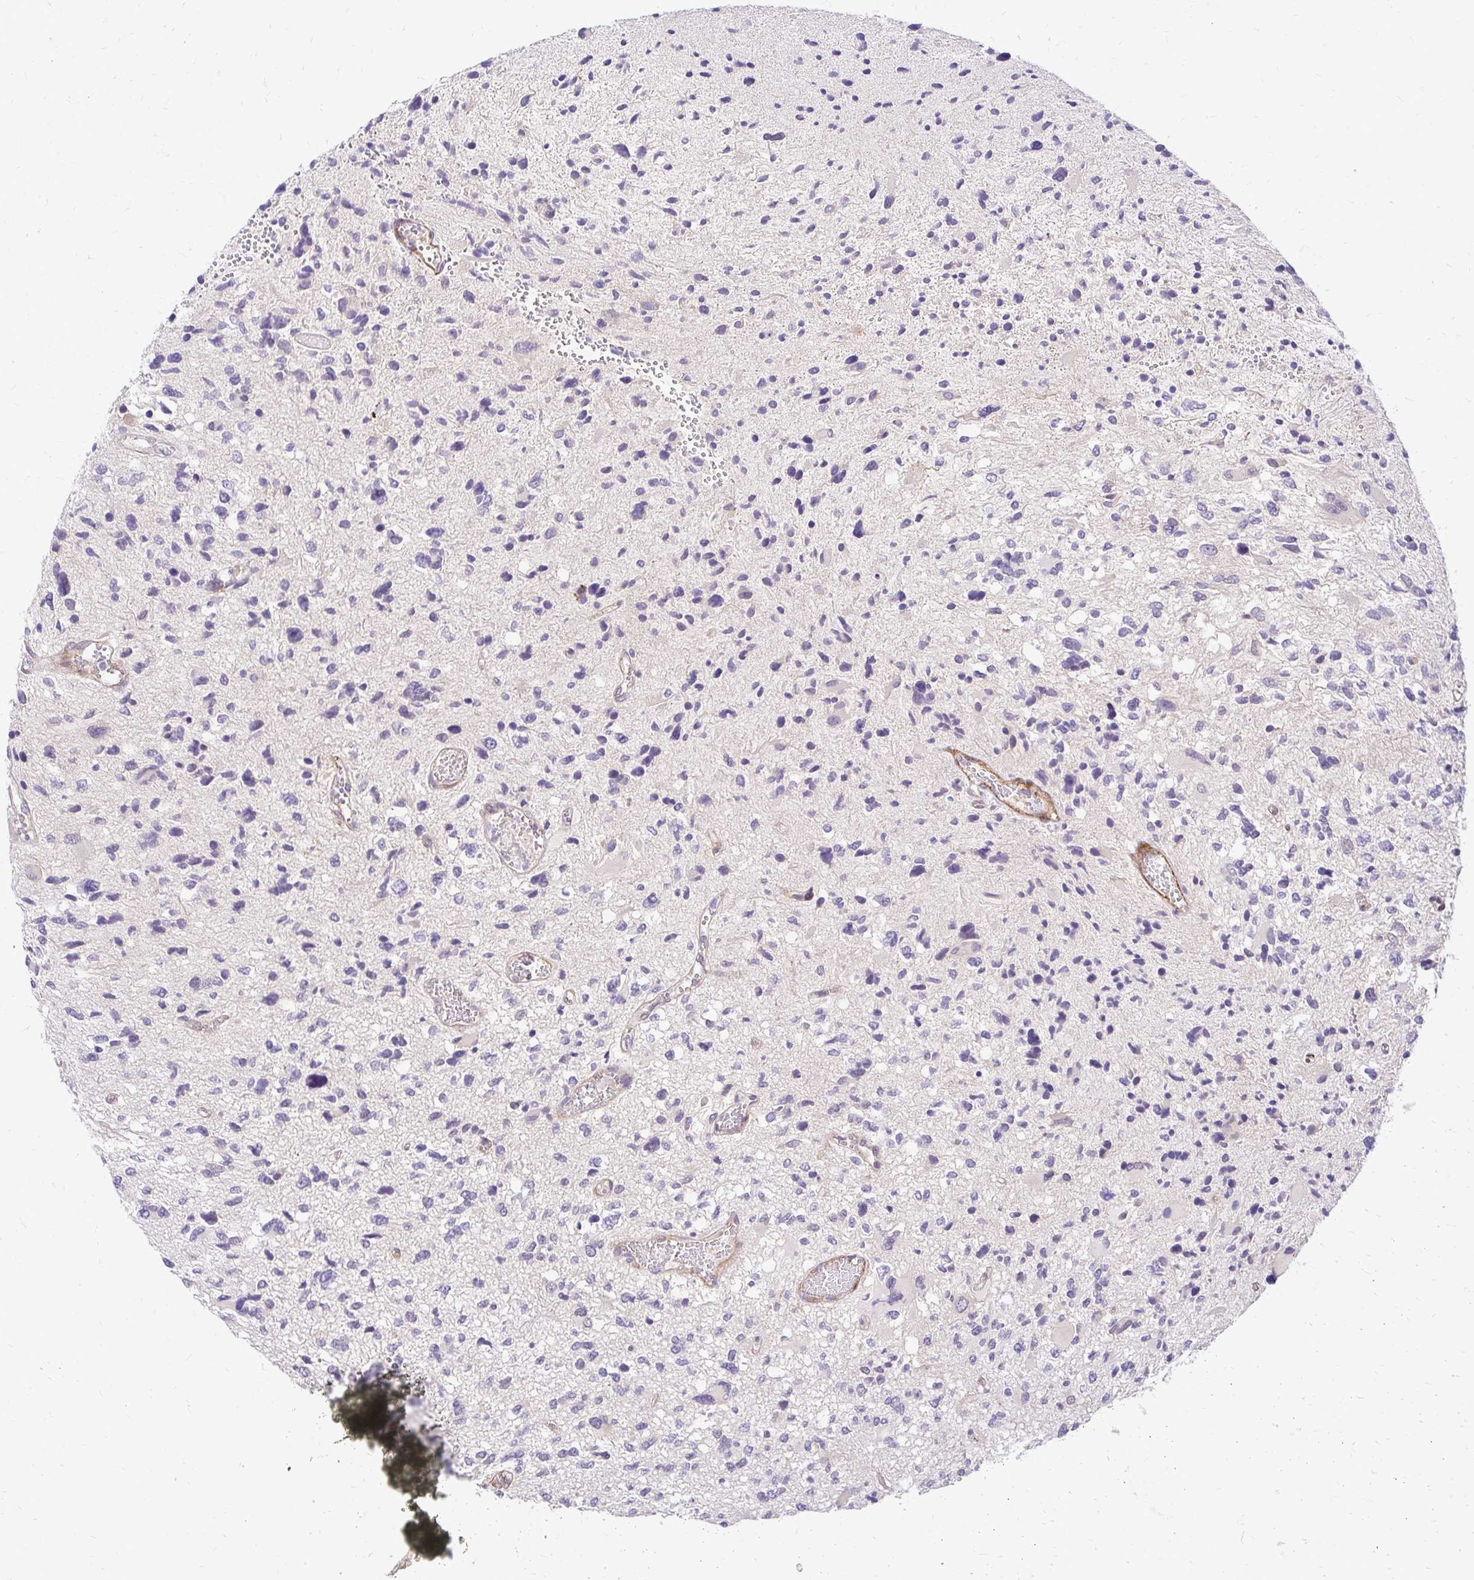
{"staining": {"intensity": "negative", "quantity": "none", "location": "none"}, "tissue": "glioma", "cell_type": "Tumor cells", "image_type": "cancer", "snomed": [{"axis": "morphology", "description": "Glioma, malignant, High grade"}, {"axis": "topography", "description": "Brain"}], "caption": "Tumor cells are negative for brown protein staining in glioma. (DAB (3,3'-diaminobenzidine) immunohistochemistry (IHC) visualized using brightfield microscopy, high magnification).", "gene": "YAP1", "patient": {"sex": "female", "age": 11}}